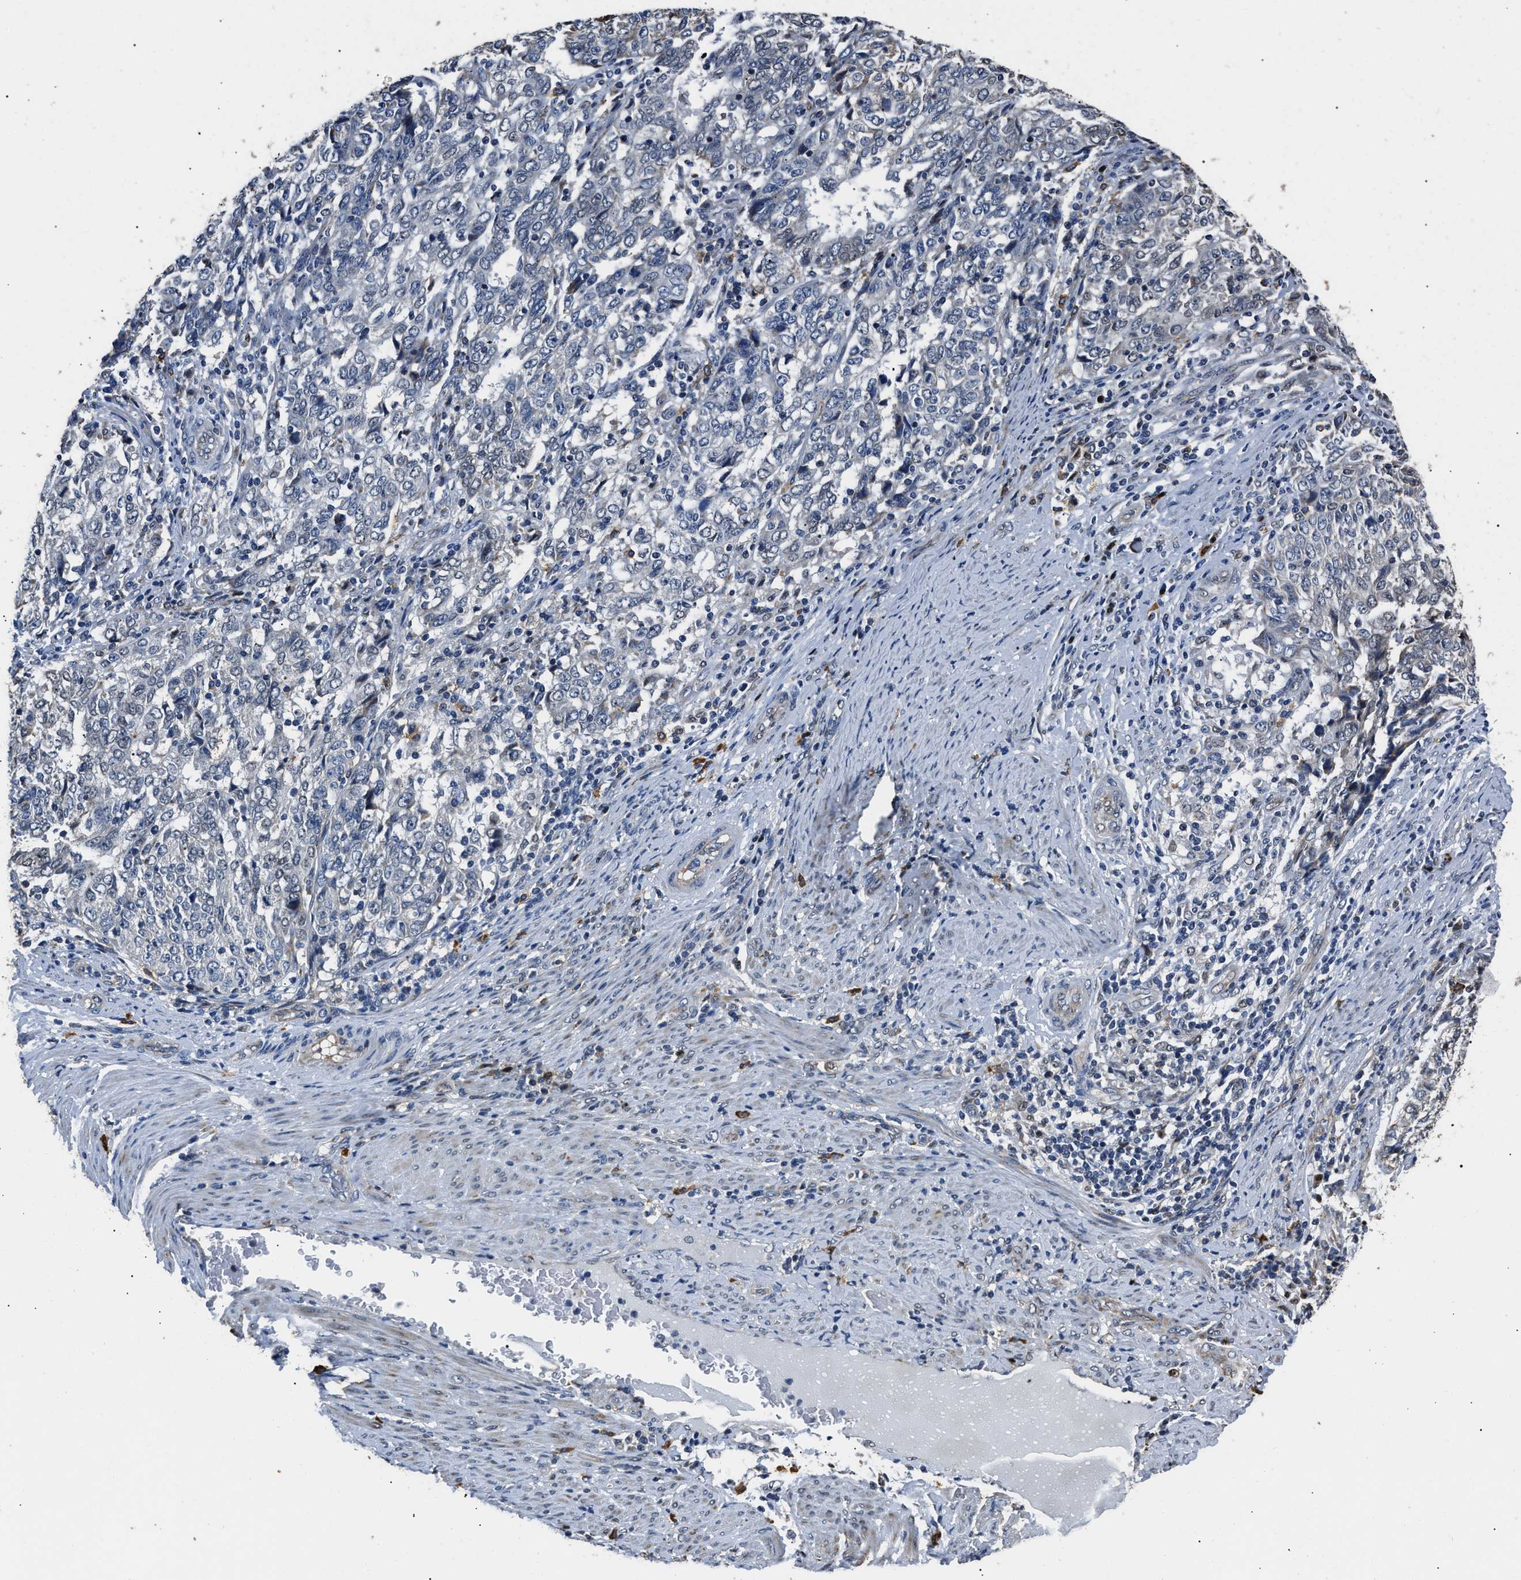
{"staining": {"intensity": "negative", "quantity": "none", "location": "none"}, "tissue": "endometrial cancer", "cell_type": "Tumor cells", "image_type": "cancer", "snomed": [{"axis": "morphology", "description": "Adenocarcinoma, NOS"}, {"axis": "topography", "description": "Endometrium"}], "caption": "Immunohistochemical staining of human endometrial cancer (adenocarcinoma) reveals no significant expression in tumor cells.", "gene": "NSUN5", "patient": {"sex": "female", "age": 80}}